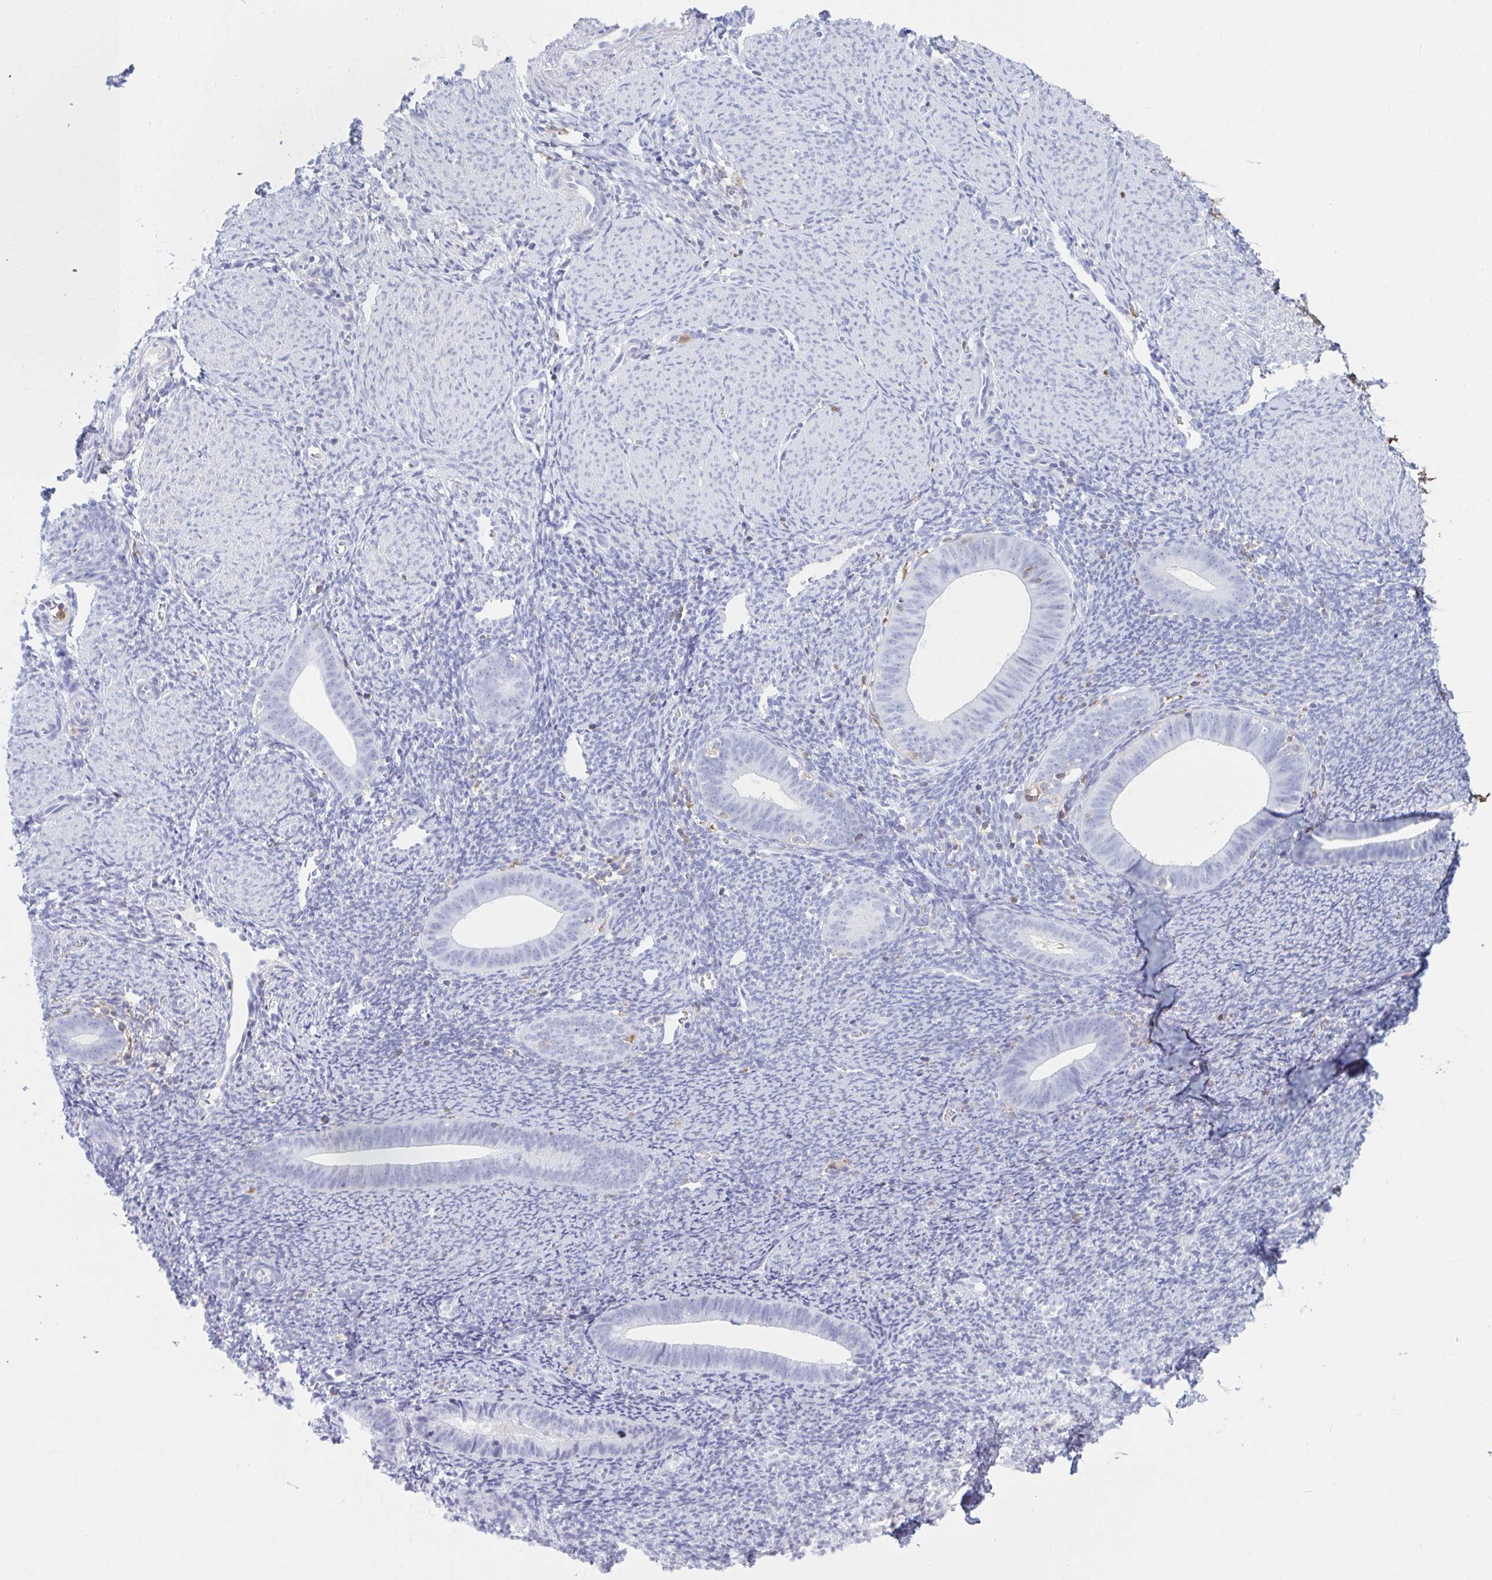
{"staining": {"intensity": "negative", "quantity": "none", "location": "none"}, "tissue": "endometrium", "cell_type": "Cells in endometrial stroma", "image_type": "normal", "snomed": [{"axis": "morphology", "description": "Normal tissue, NOS"}, {"axis": "topography", "description": "Endometrium"}], "caption": "Cells in endometrial stroma are negative for brown protein staining in normal endometrium. Brightfield microscopy of IHC stained with DAB (3,3'-diaminobenzidine) (brown) and hematoxylin (blue), captured at high magnification.", "gene": "MYO1F", "patient": {"sex": "female", "age": 39}}